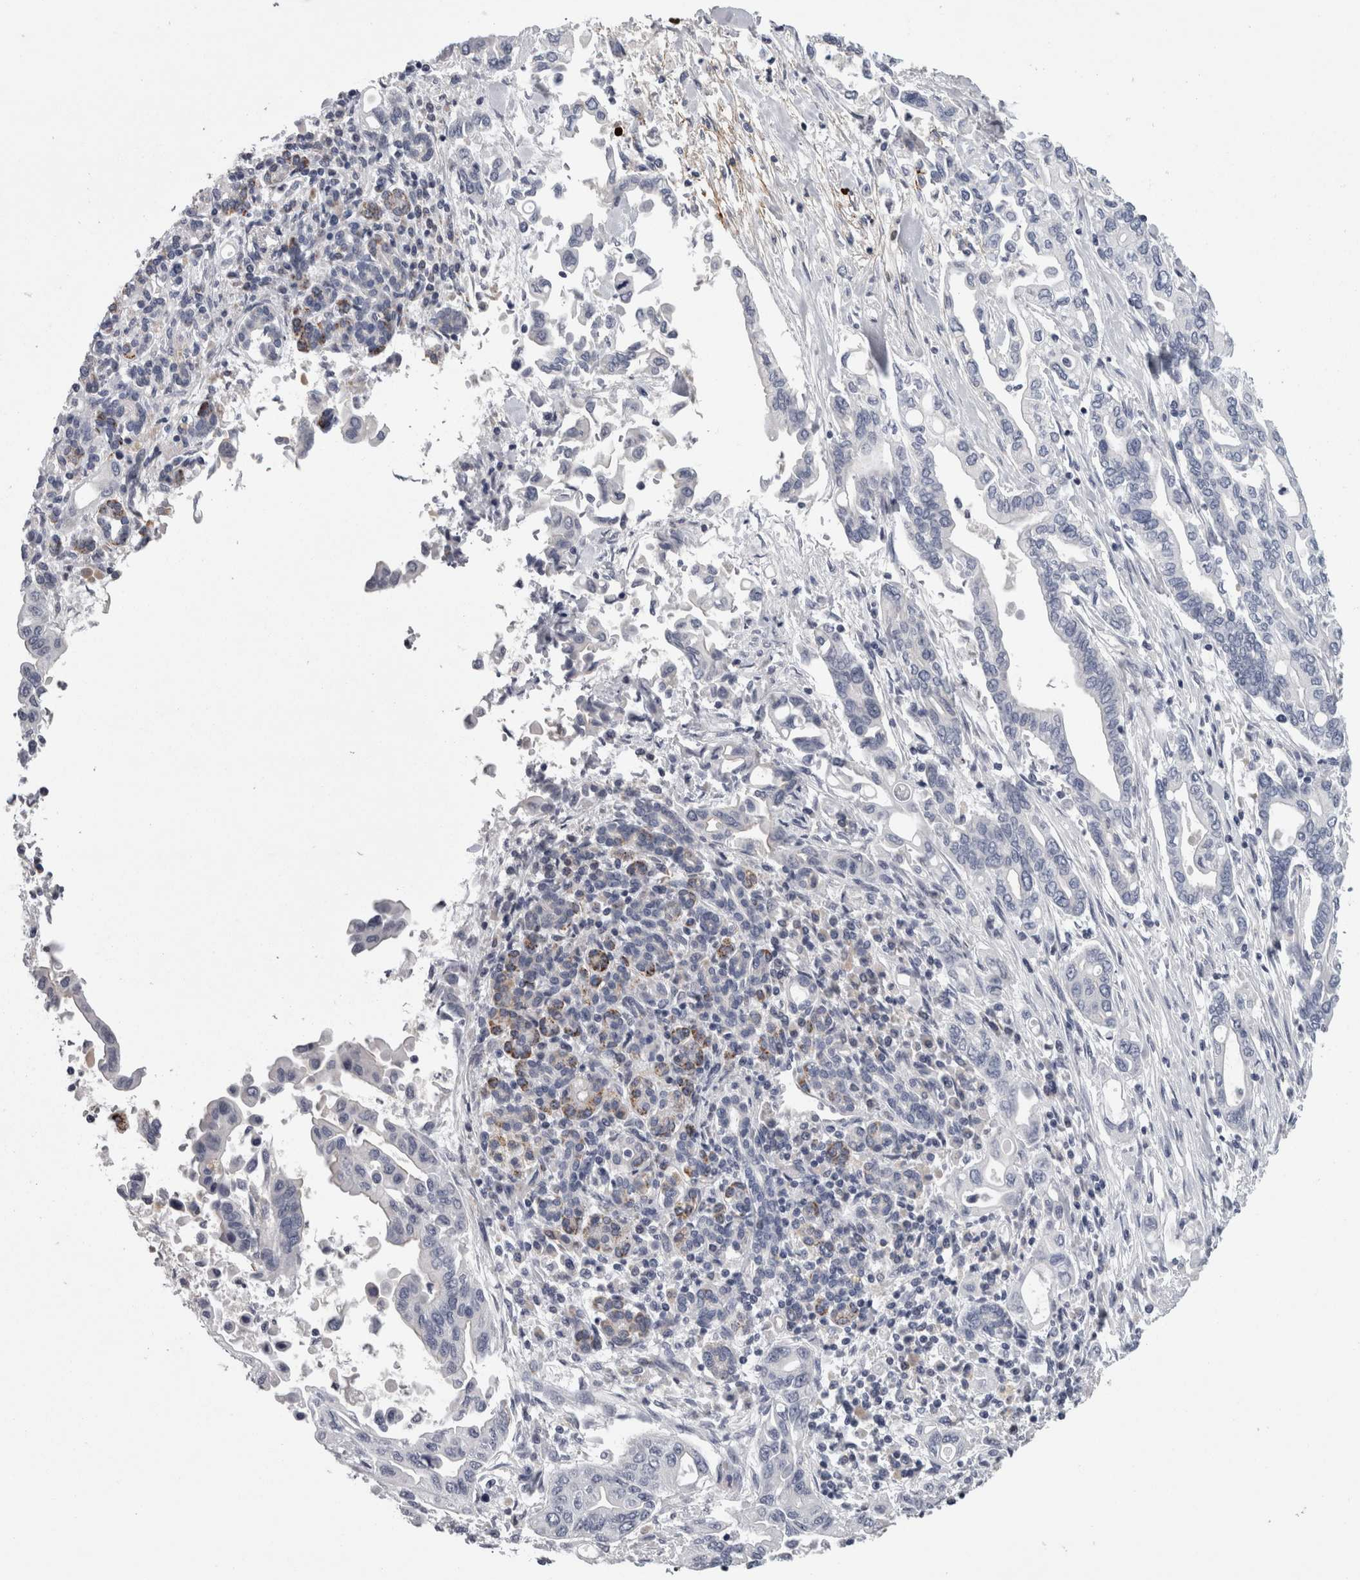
{"staining": {"intensity": "negative", "quantity": "none", "location": "none"}, "tissue": "pancreatic cancer", "cell_type": "Tumor cells", "image_type": "cancer", "snomed": [{"axis": "morphology", "description": "Adenocarcinoma, NOS"}, {"axis": "topography", "description": "Pancreas"}], "caption": "Pancreatic adenocarcinoma was stained to show a protein in brown. There is no significant expression in tumor cells.", "gene": "TCAP", "patient": {"sex": "female", "age": 57}}